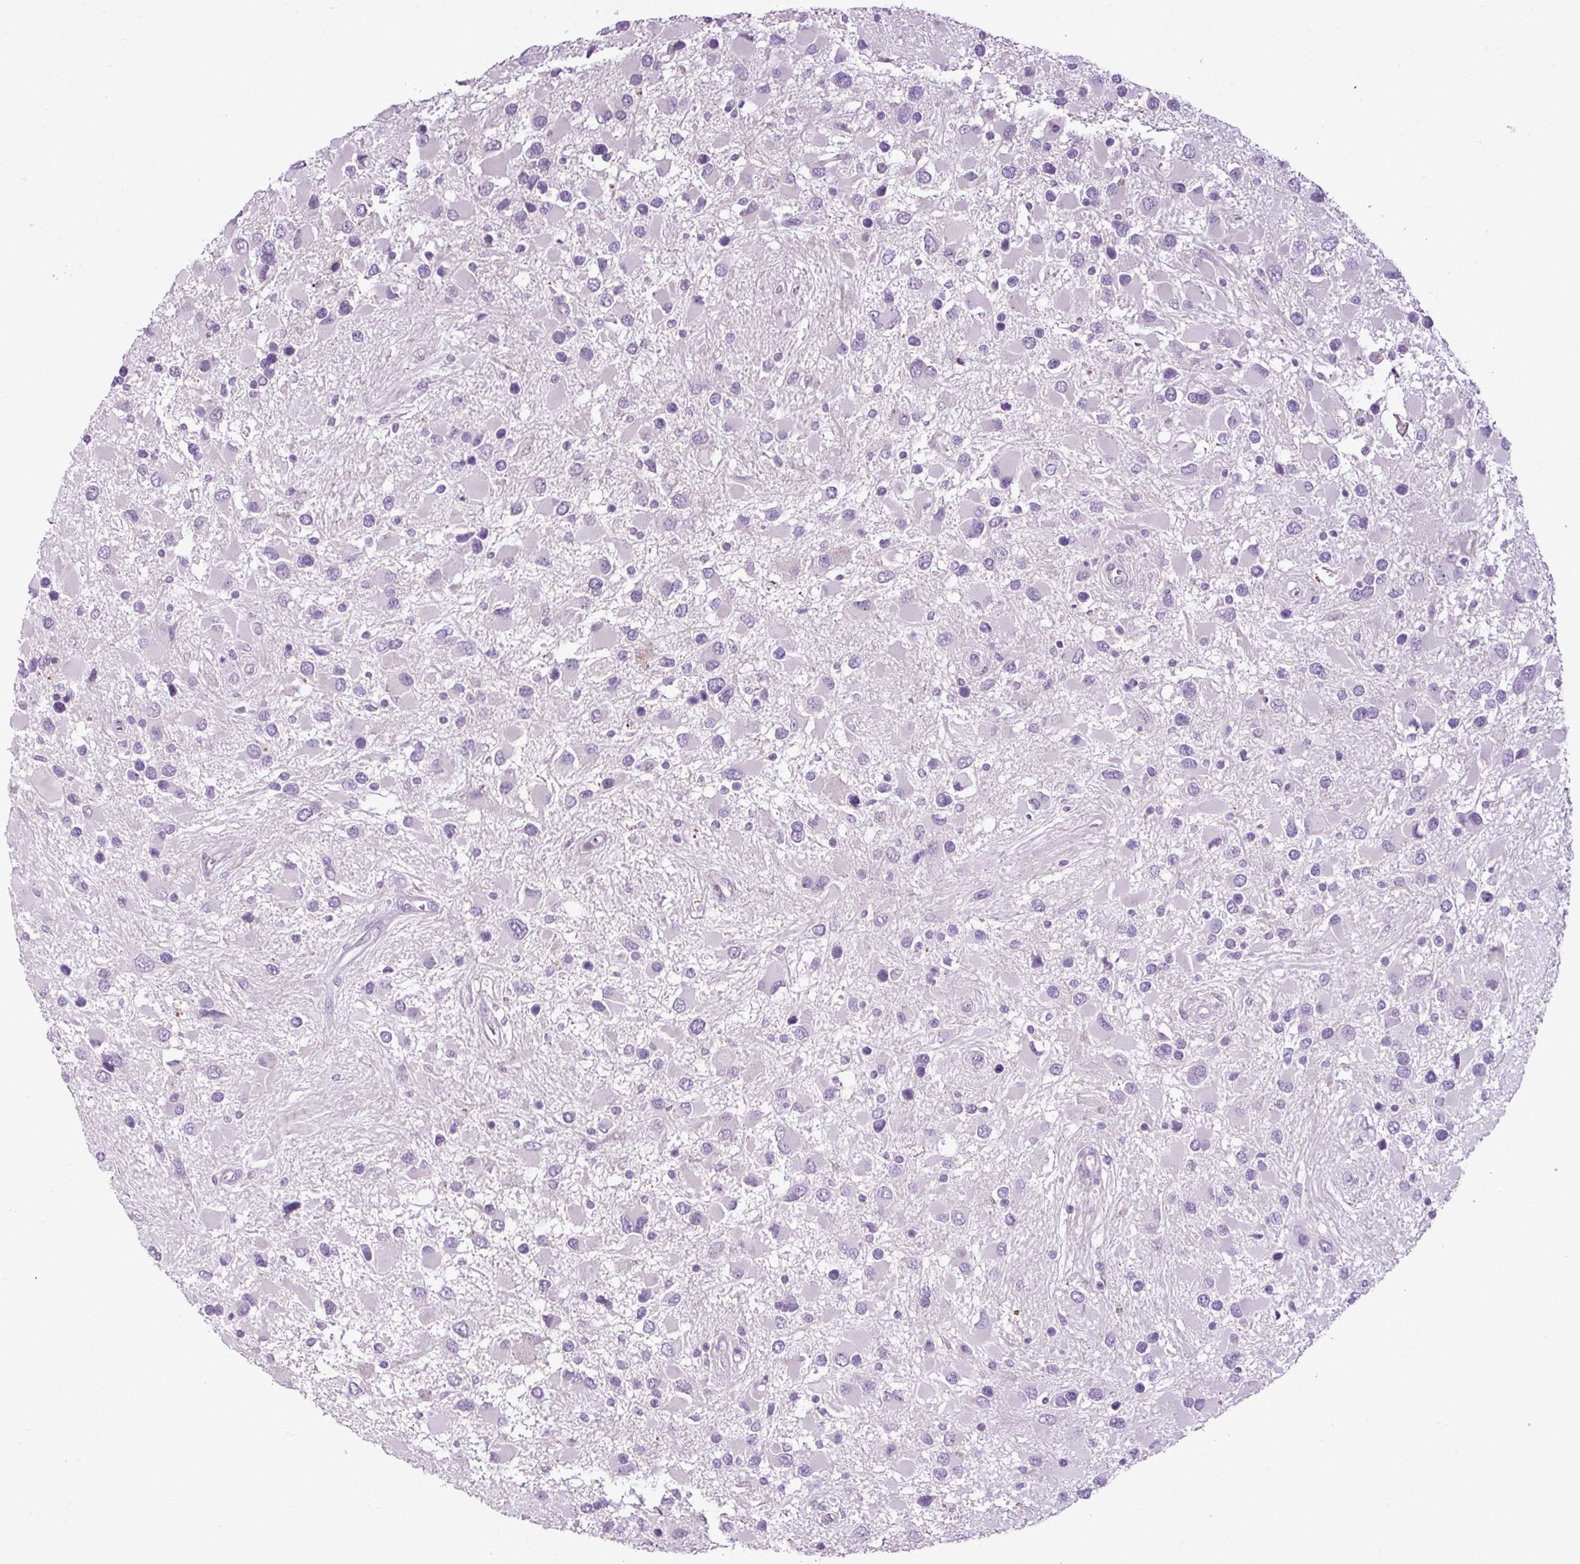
{"staining": {"intensity": "negative", "quantity": "none", "location": "none"}, "tissue": "glioma", "cell_type": "Tumor cells", "image_type": "cancer", "snomed": [{"axis": "morphology", "description": "Glioma, malignant, High grade"}, {"axis": "topography", "description": "Brain"}], "caption": "Protein analysis of malignant glioma (high-grade) reveals no significant expression in tumor cells.", "gene": "DNAJB13", "patient": {"sex": "male", "age": 53}}